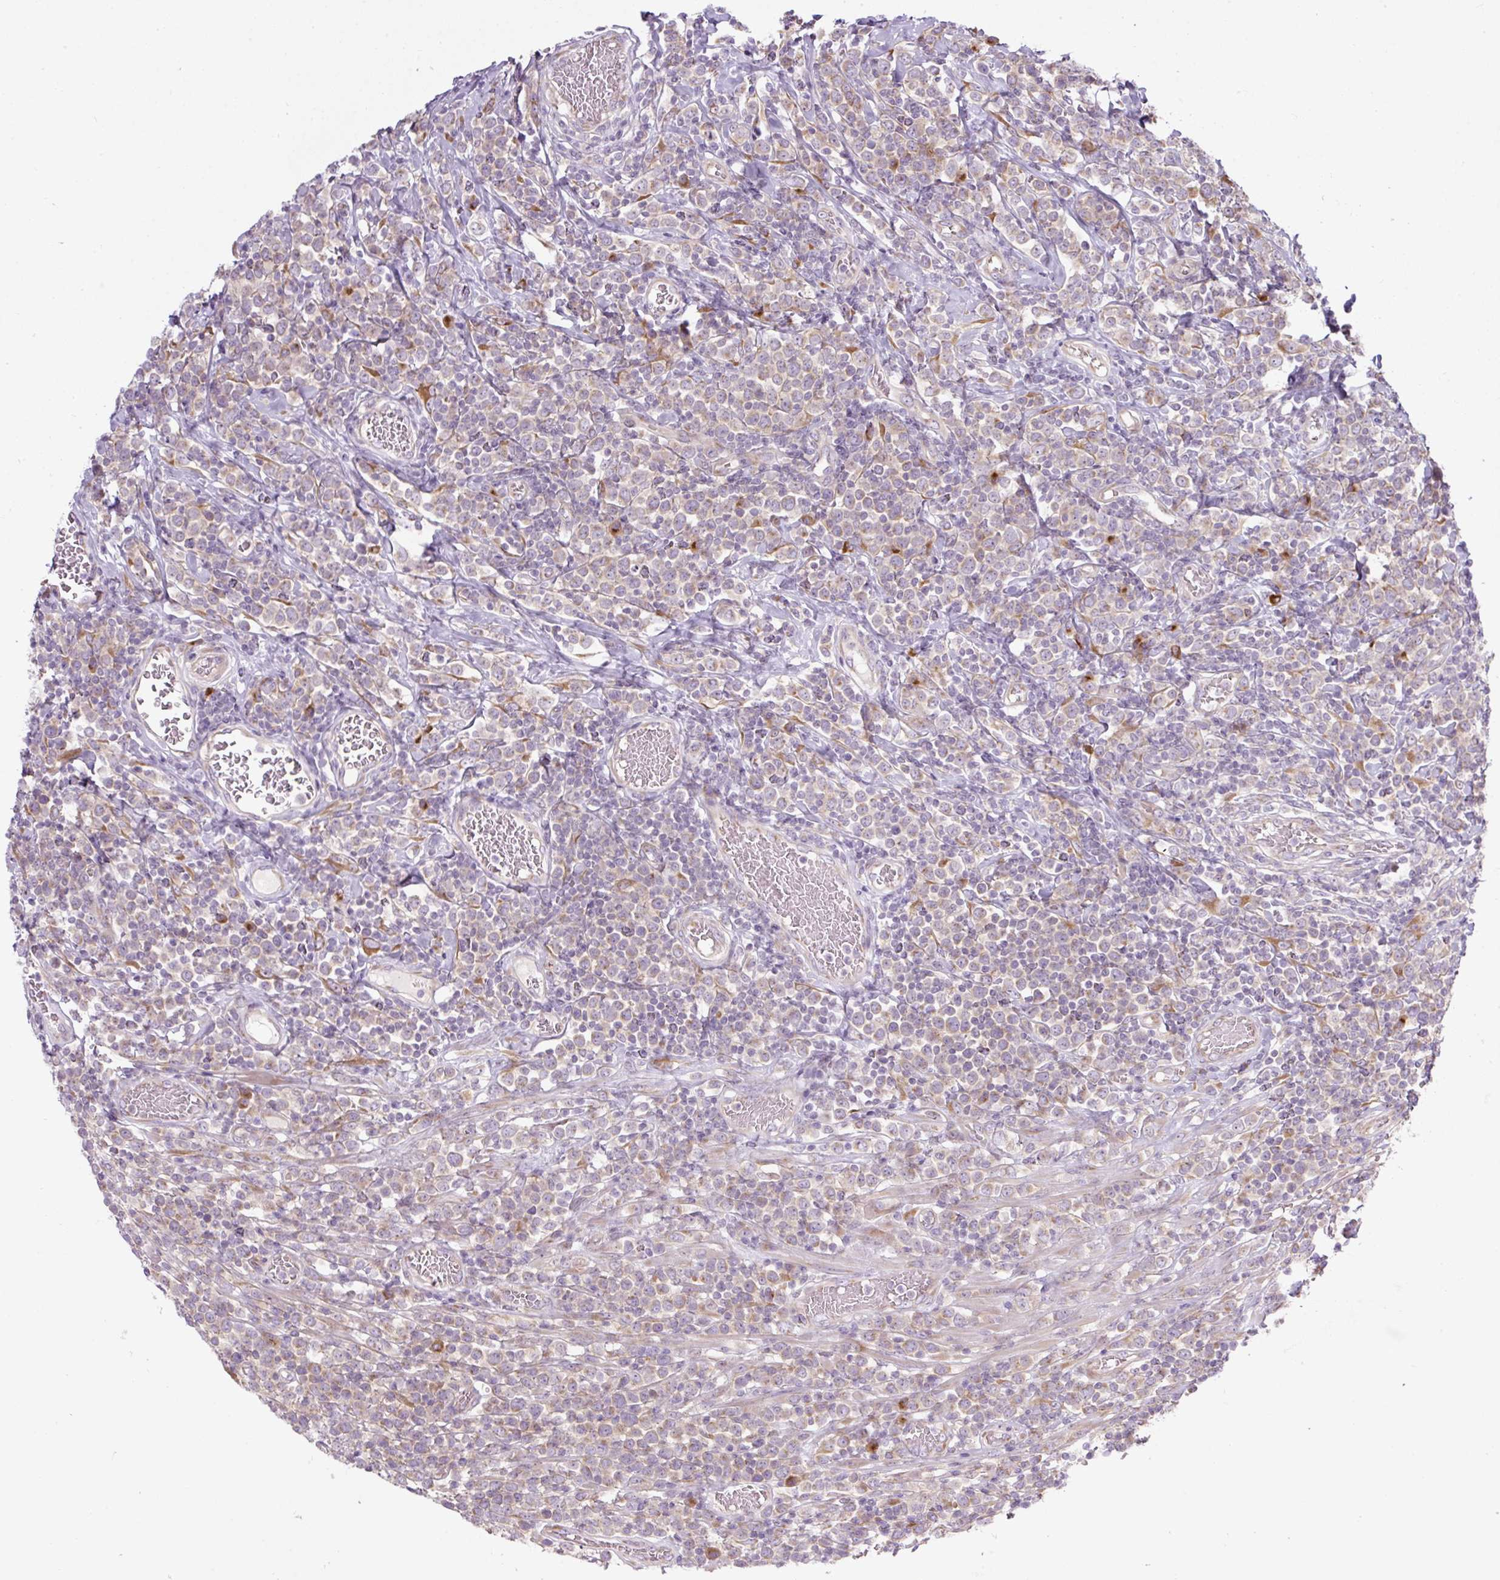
{"staining": {"intensity": "weak", "quantity": "25%-75%", "location": "cytoplasmic/membranous"}, "tissue": "lymphoma", "cell_type": "Tumor cells", "image_type": "cancer", "snomed": [{"axis": "morphology", "description": "Malignant lymphoma, non-Hodgkin's type, High grade"}, {"axis": "topography", "description": "Soft tissue"}], "caption": "Malignant lymphoma, non-Hodgkin's type (high-grade) tissue exhibits weak cytoplasmic/membranous positivity in about 25%-75% of tumor cells, visualized by immunohistochemistry.", "gene": "MLX", "patient": {"sex": "female", "age": 56}}